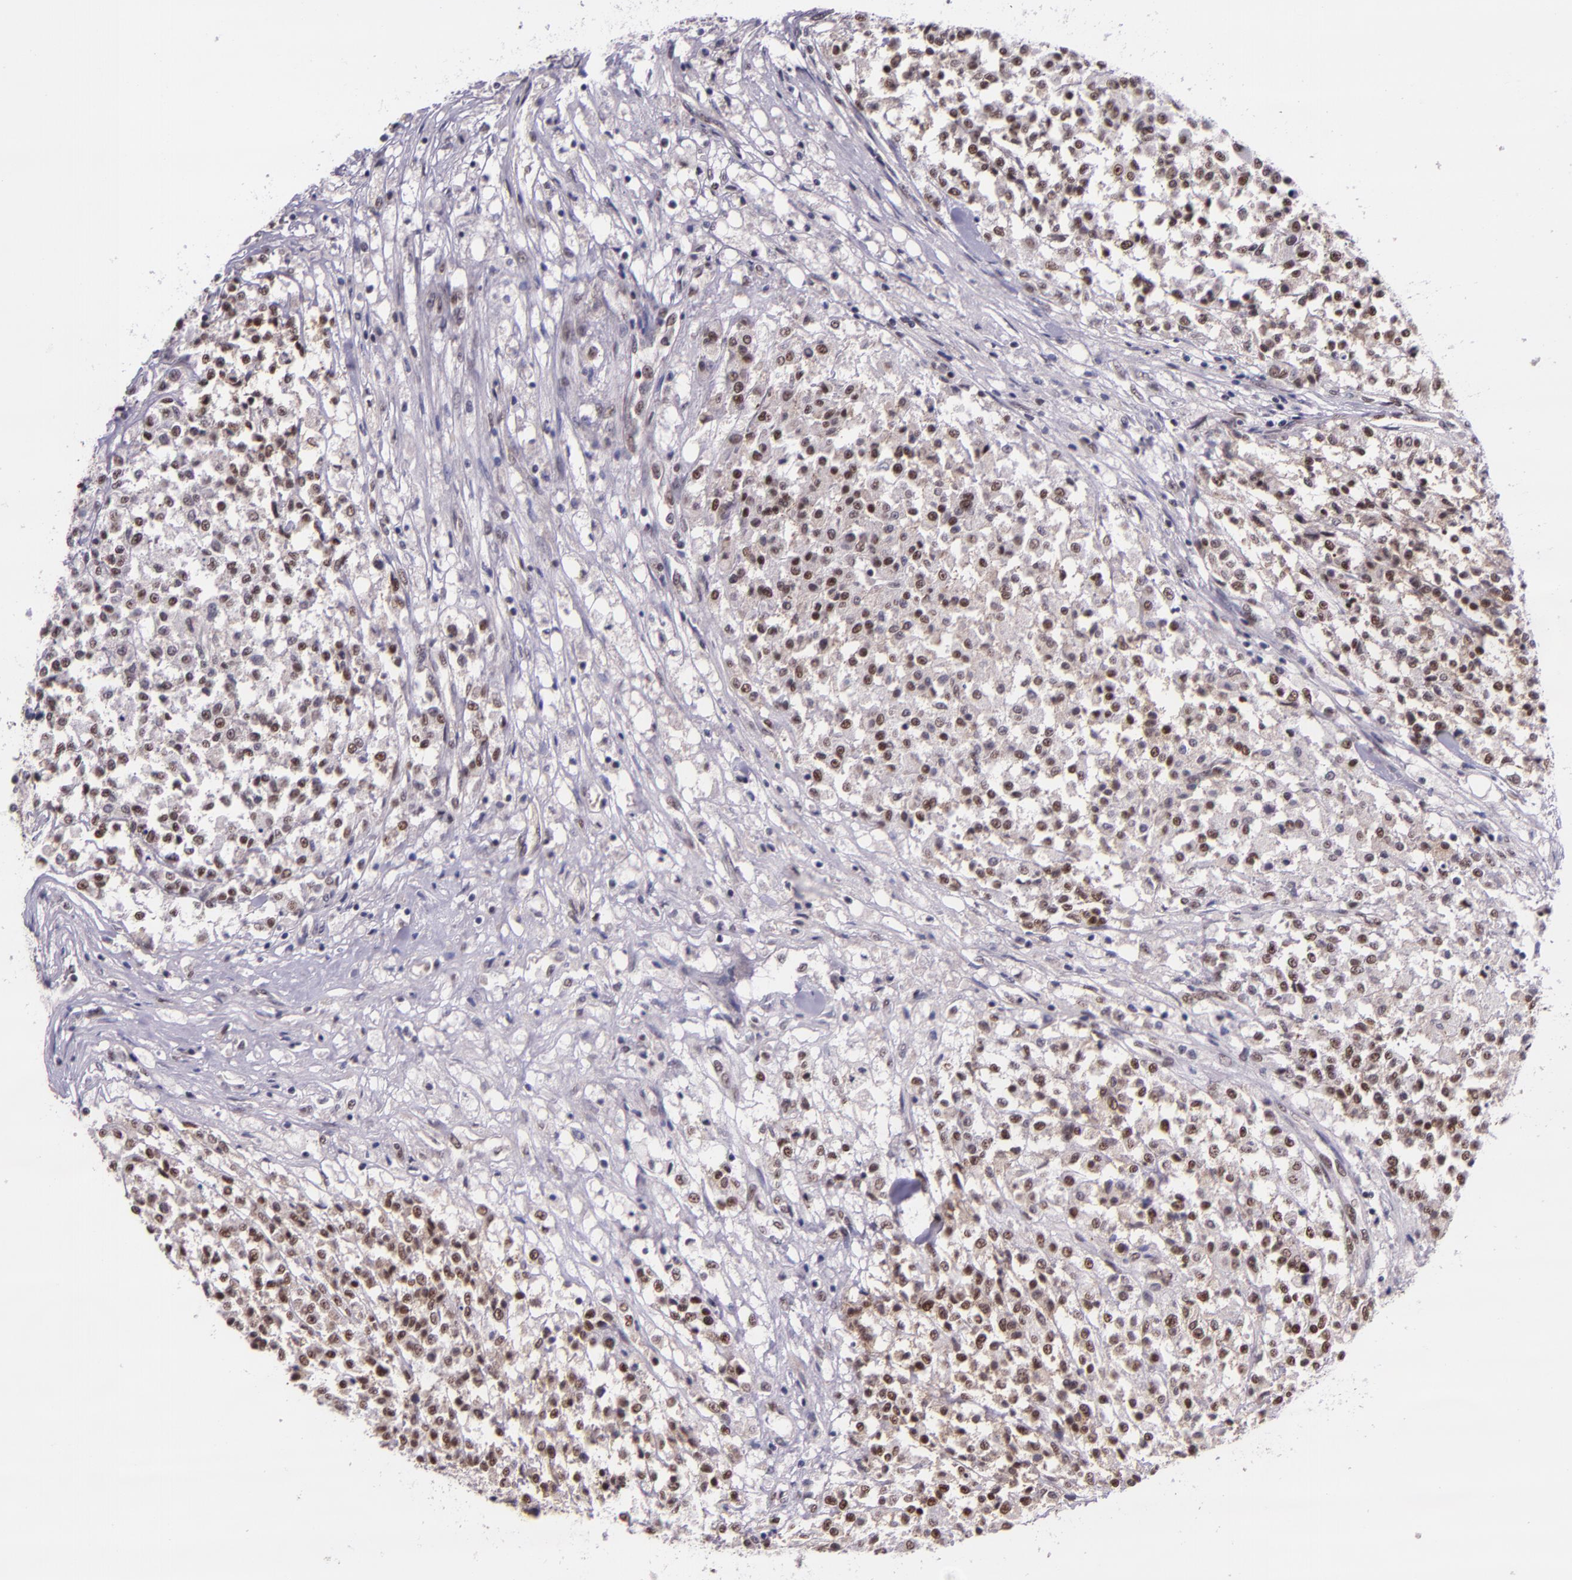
{"staining": {"intensity": "moderate", "quantity": "25%-75%", "location": "nuclear"}, "tissue": "testis cancer", "cell_type": "Tumor cells", "image_type": "cancer", "snomed": [{"axis": "morphology", "description": "Seminoma, NOS"}, {"axis": "topography", "description": "Testis"}], "caption": "Moderate nuclear staining is seen in about 25%-75% of tumor cells in testis cancer (seminoma). (Stains: DAB in brown, nuclei in blue, Microscopy: brightfield microscopy at high magnification).", "gene": "GPKOW", "patient": {"sex": "male", "age": 59}}